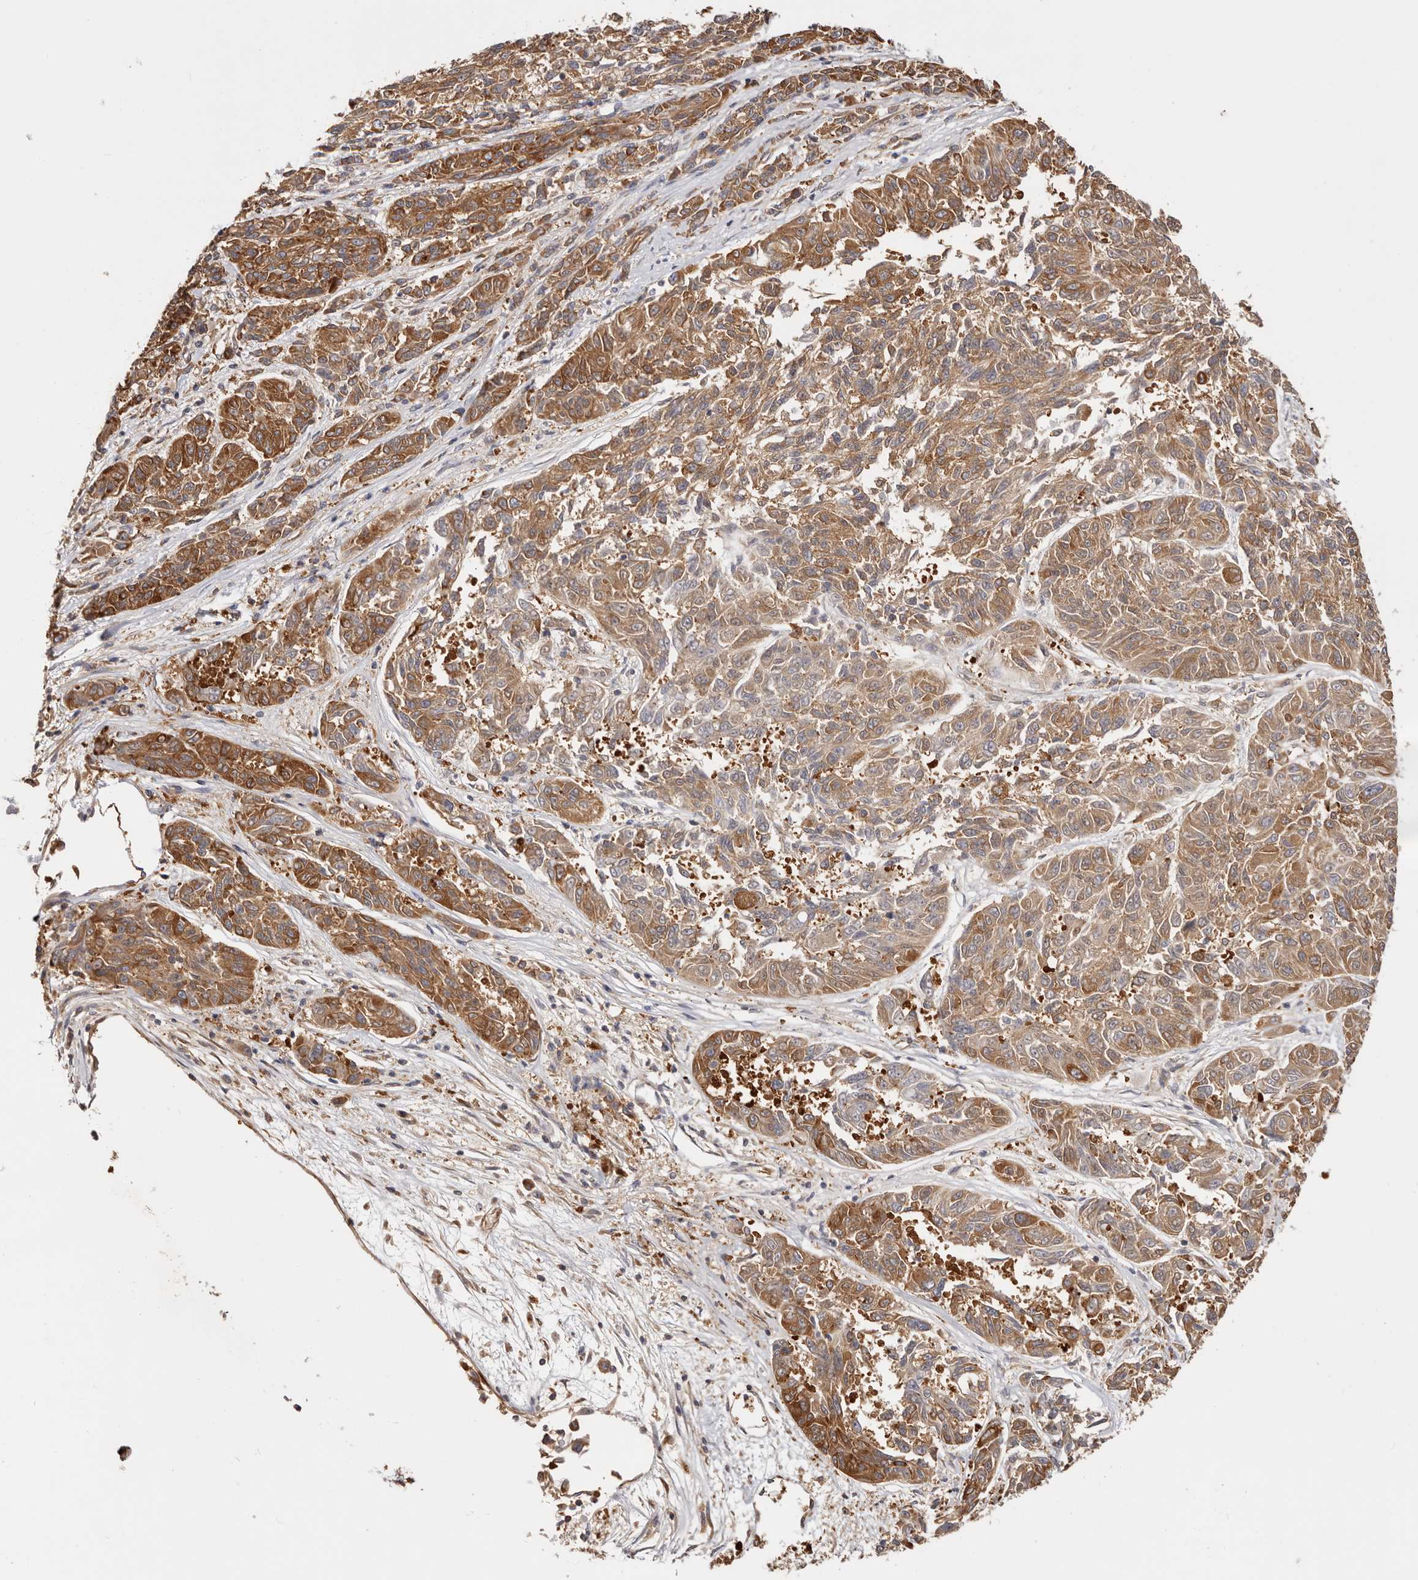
{"staining": {"intensity": "strong", "quantity": ">75%", "location": "cytoplasmic/membranous"}, "tissue": "melanoma", "cell_type": "Tumor cells", "image_type": "cancer", "snomed": [{"axis": "morphology", "description": "Malignant melanoma, NOS"}, {"axis": "topography", "description": "Skin"}], "caption": "The immunohistochemical stain labels strong cytoplasmic/membranous staining in tumor cells of malignant melanoma tissue.", "gene": "EPRS1", "patient": {"sex": "male", "age": 53}}